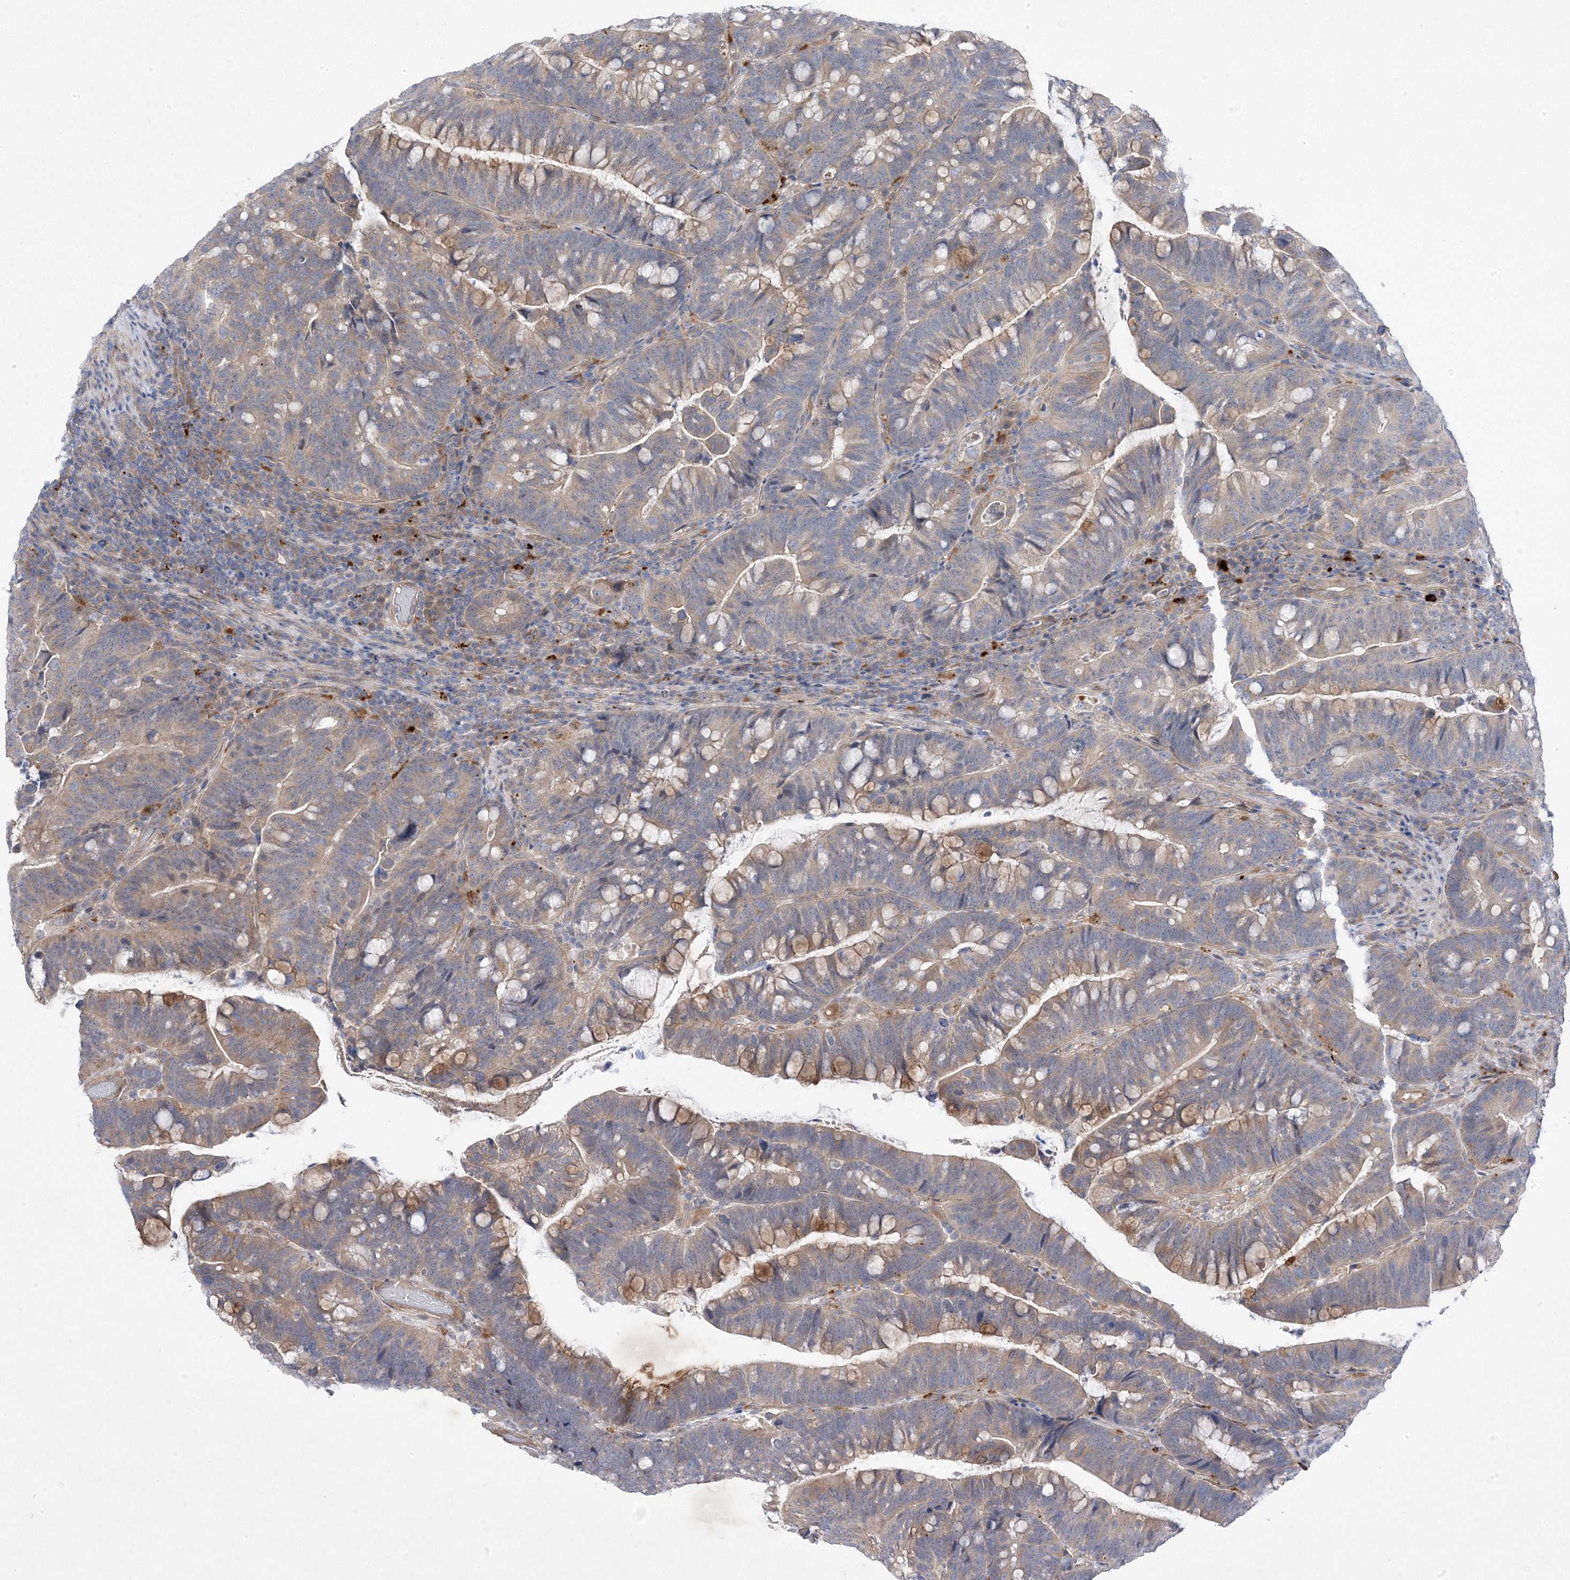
{"staining": {"intensity": "weak", "quantity": "25%-75%", "location": "cytoplasmic/membranous"}, "tissue": "colorectal cancer", "cell_type": "Tumor cells", "image_type": "cancer", "snomed": [{"axis": "morphology", "description": "Adenocarcinoma, NOS"}, {"axis": "topography", "description": "Colon"}], "caption": "Colorectal cancer (adenocarcinoma) tissue shows weak cytoplasmic/membranous positivity in about 25%-75% of tumor cells, visualized by immunohistochemistry.", "gene": "ANAPC1", "patient": {"sex": "female", "age": 66}}